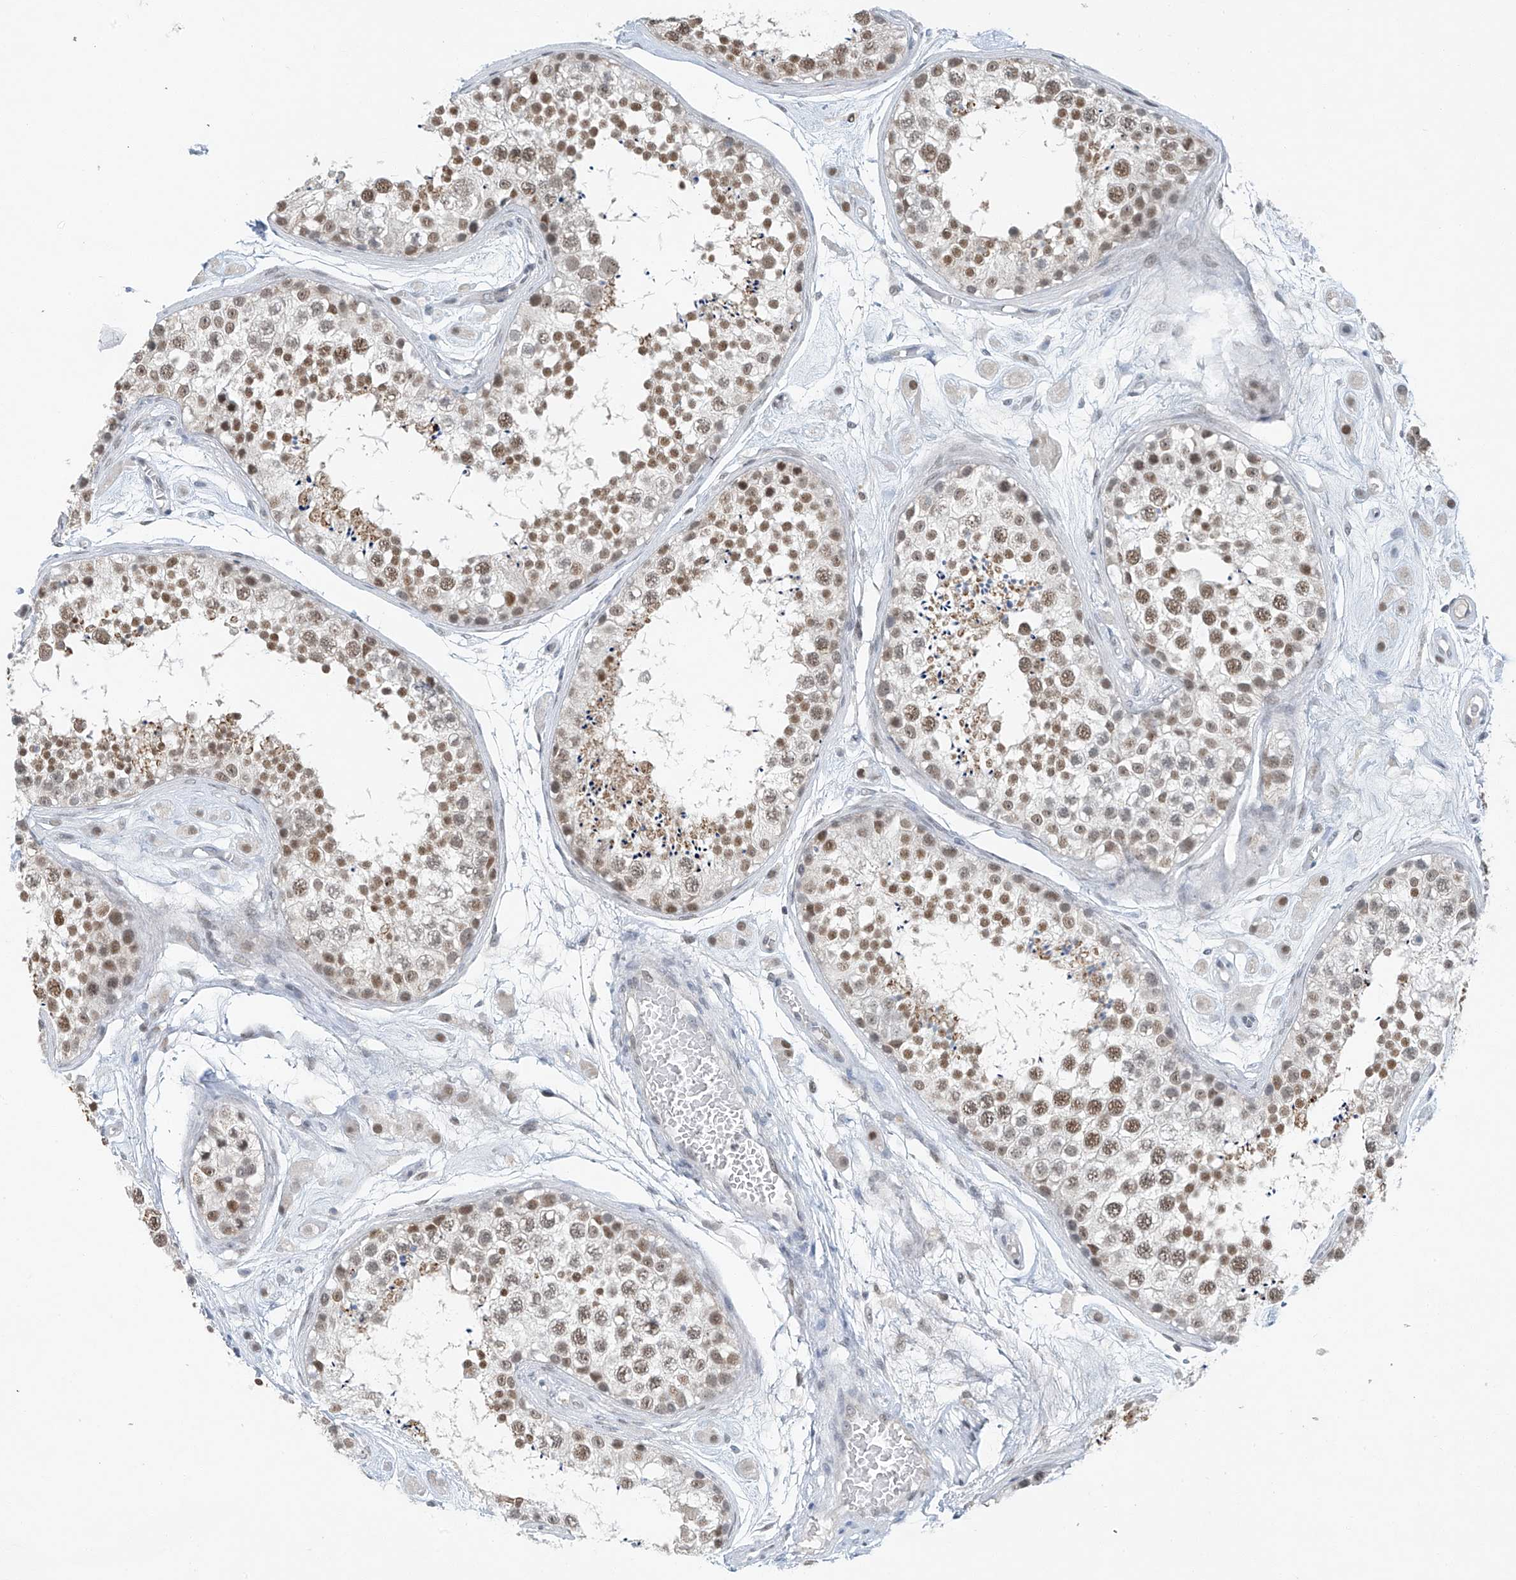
{"staining": {"intensity": "moderate", "quantity": ">75%", "location": "nuclear"}, "tissue": "testis", "cell_type": "Cells in seminiferous ducts", "image_type": "normal", "snomed": [{"axis": "morphology", "description": "Normal tissue, NOS"}, {"axis": "topography", "description": "Testis"}], "caption": "This photomicrograph displays normal testis stained with immunohistochemistry to label a protein in brown. The nuclear of cells in seminiferous ducts show moderate positivity for the protein. Nuclei are counter-stained blue.", "gene": "TAF8", "patient": {"sex": "male", "age": 25}}